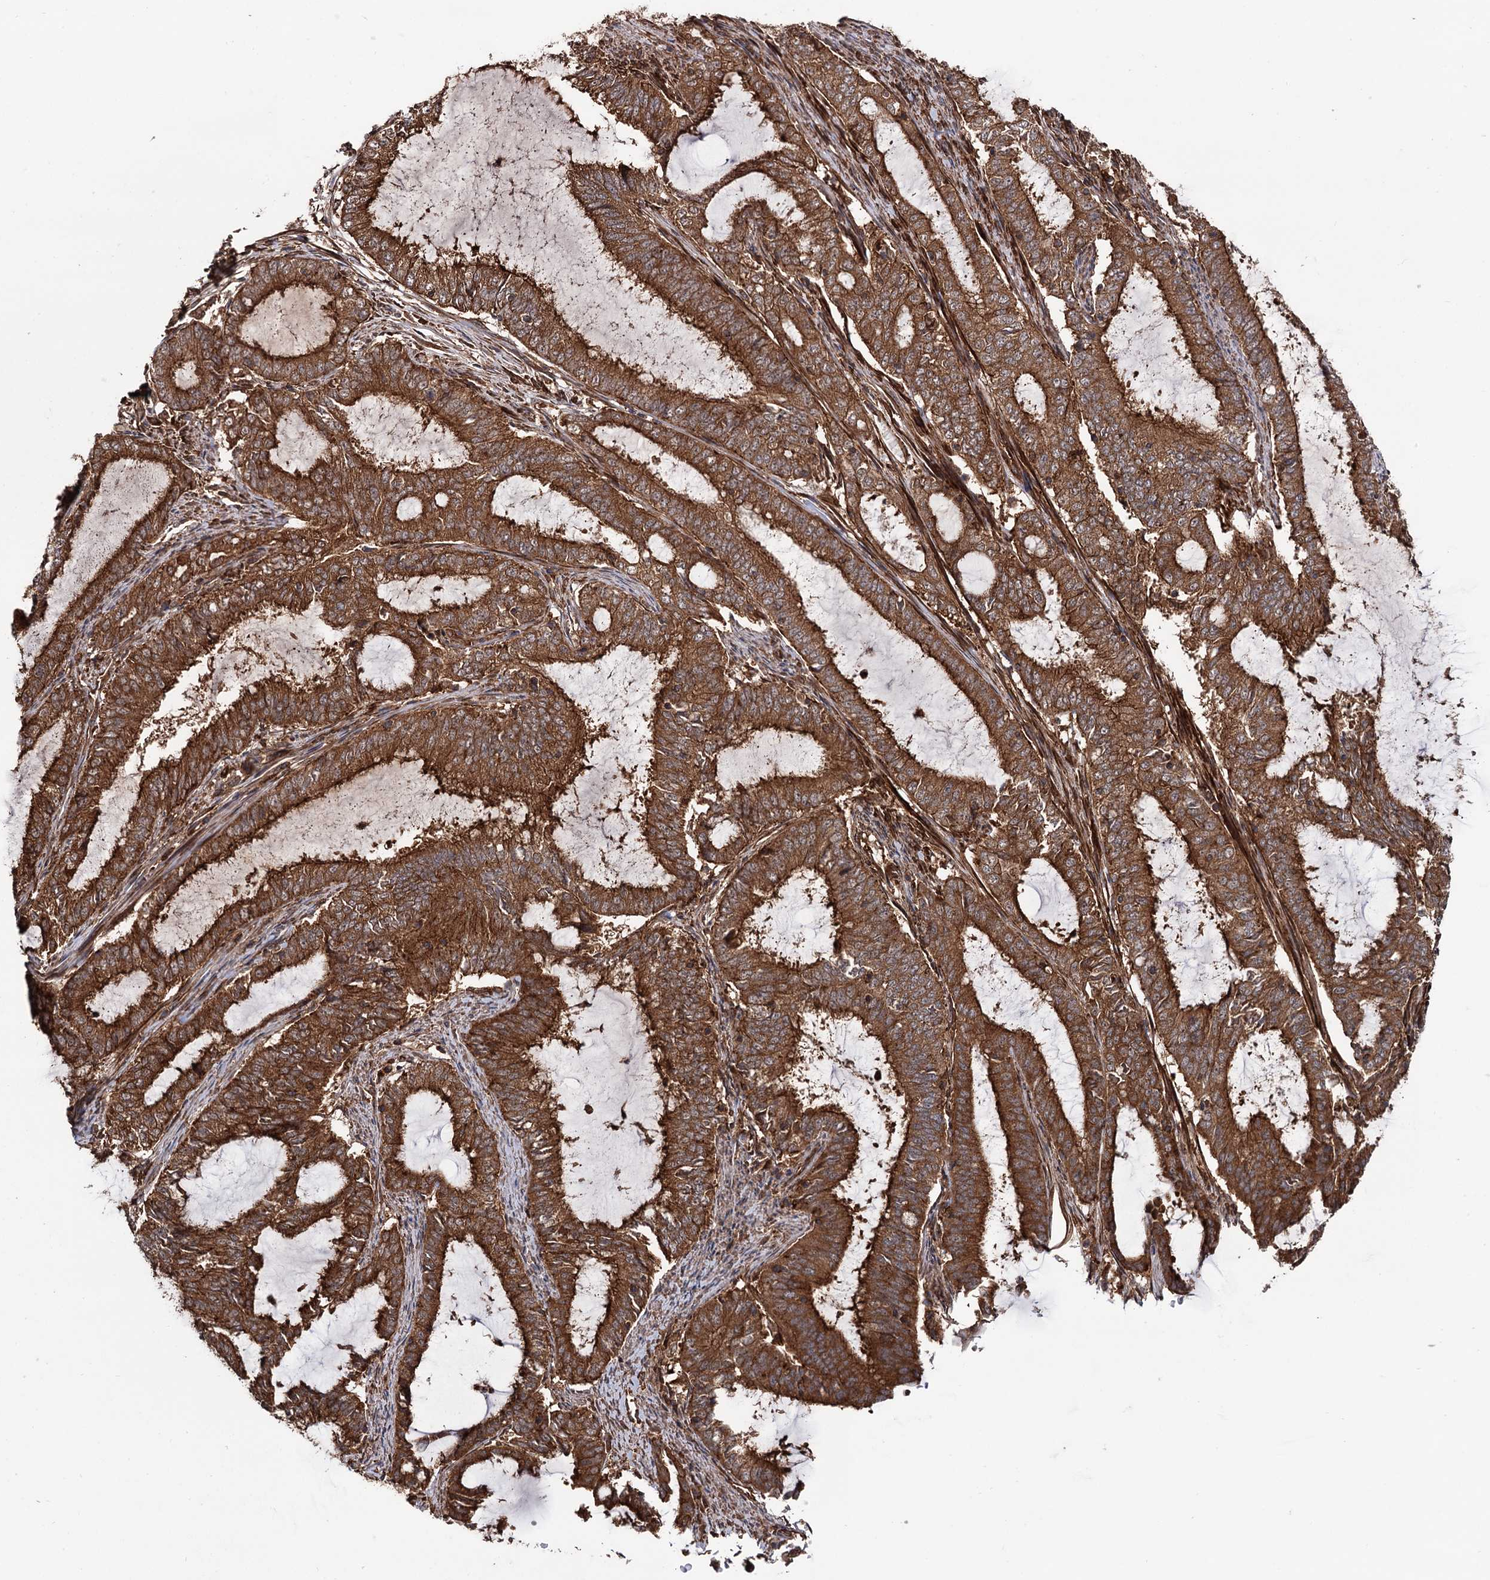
{"staining": {"intensity": "strong", "quantity": ">75%", "location": "cytoplasmic/membranous"}, "tissue": "endometrial cancer", "cell_type": "Tumor cells", "image_type": "cancer", "snomed": [{"axis": "morphology", "description": "Adenocarcinoma, NOS"}, {"axis": "topography", "description": "Endometrium"}], "caption": "This photomicrograph demonstrates immunohistochemistry (IHC) staining of endometrial cancer, with high strong cytoplasmic/membranous positivity in approximately >75% of tumor cells.", "gene": "ATP8B4", "patient": {"sex": "female", "age": 51}}